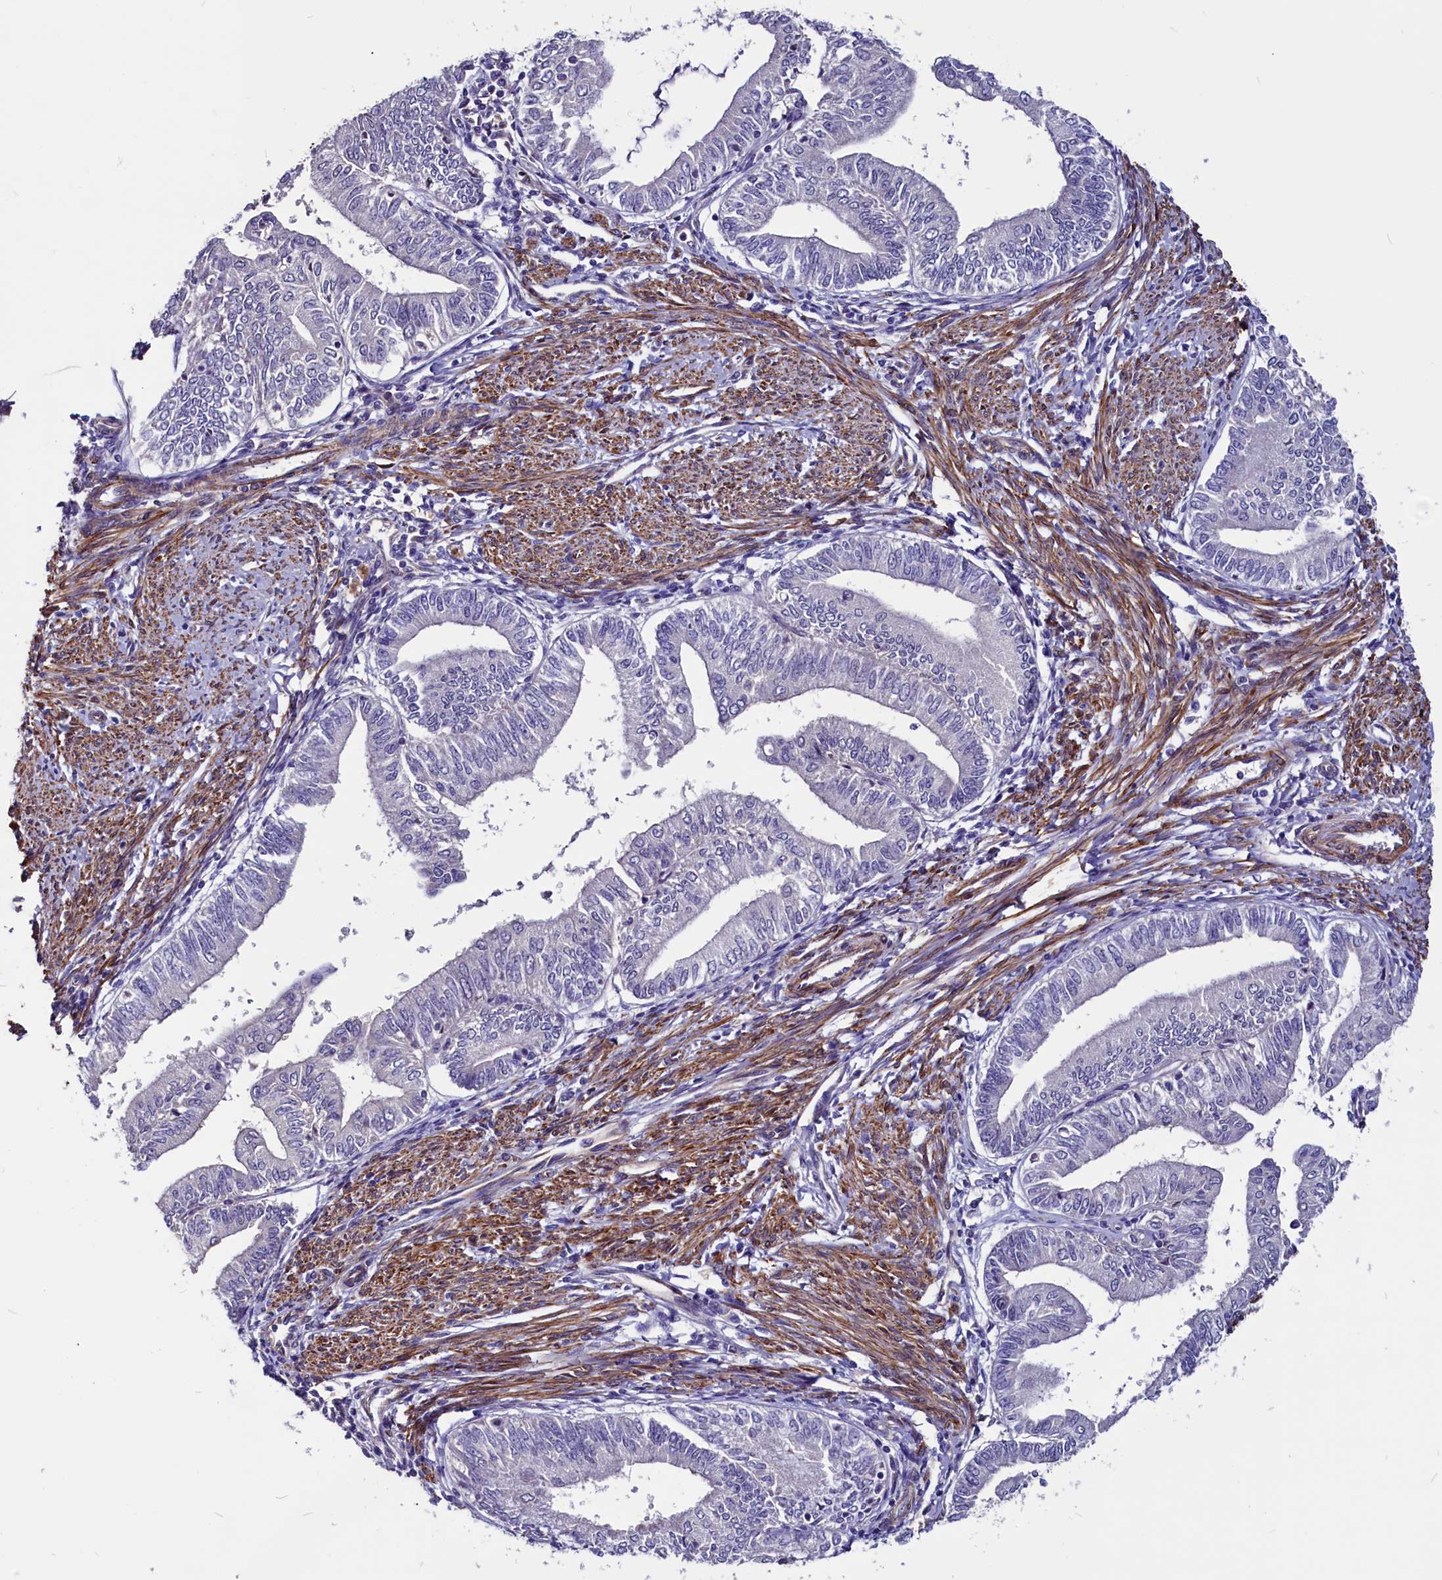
{"staining": {"intensity": "negative", "quantity": "none", "location": "none"}, "tissue": "endometrial cancer", "cell_type": "Tumor cells", "image_type": "cancer", "snomed": [{"axis": "morphology", "description": "Adenocarcinoma, NOS"}, {"axis": "topography", "description": "Endometrium"}], "caption": "High power microscopy histopathology image of an immunohistochemistry micrograph of adenocarcinoma (endometrial), revealing no significant positivity in tumor cells.", "gene": "ZNF749", "patient": {"sex": "female", "age": 66}}